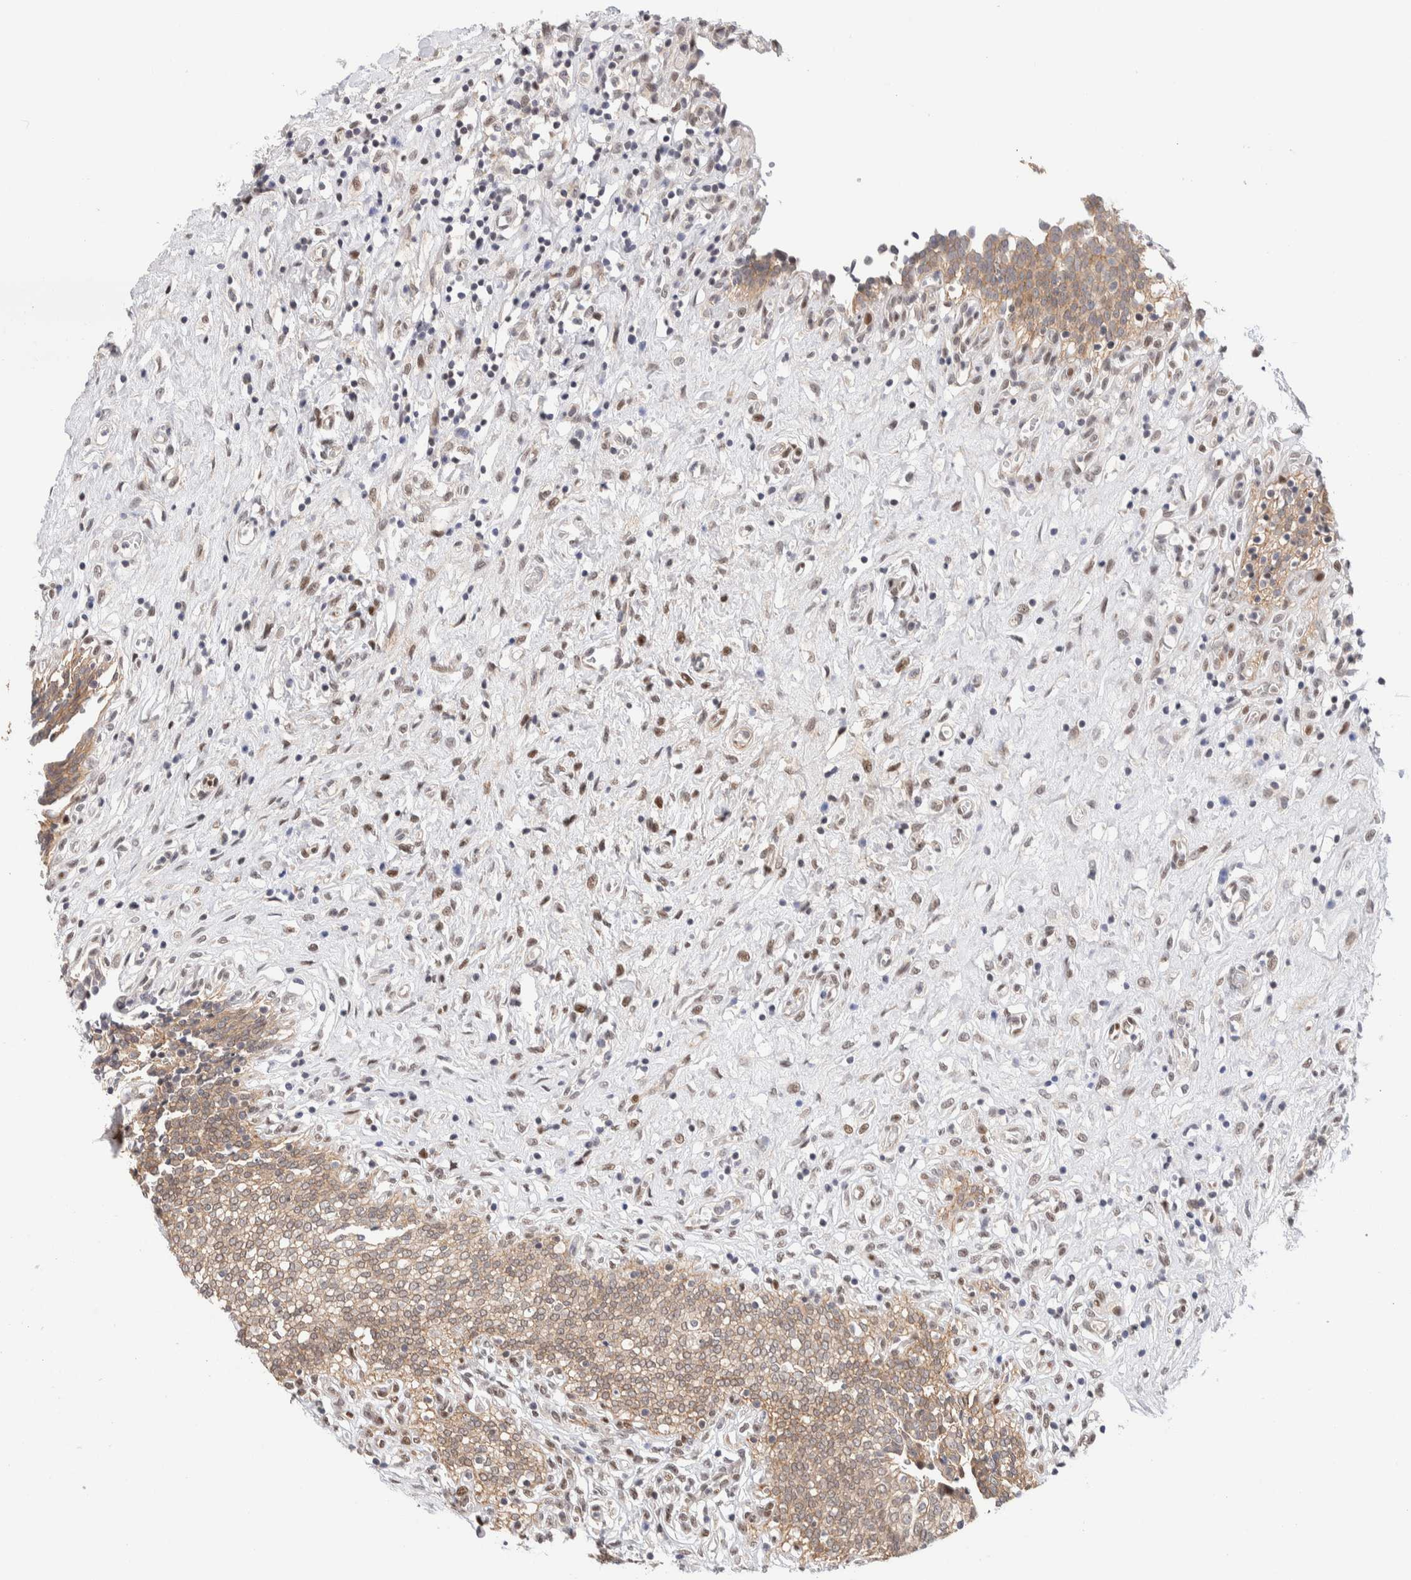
{"staining": {"intensity": "moderate", "quantity": ">75%", "location": "cytoplasmic/membranous,nuclear"}, "tissue": "urinary bladder", "cell_type": "Urothelial cells", "image_type": "normal", "snomed": [{"axis": "morphology", "description": "Urothelial carcinoma, High grade"}, {"axis": "topography", "description": "Urinary bladder"}], "caption": "Immunohistochemical staining of benign human urinary bladder reveals moderate cytoplasmic/membranous,nuclear protein positivity in approximately >75% of urothelial cells.", "gene": "NSMAF", "patient": {"sex": "male", "age": 46}}